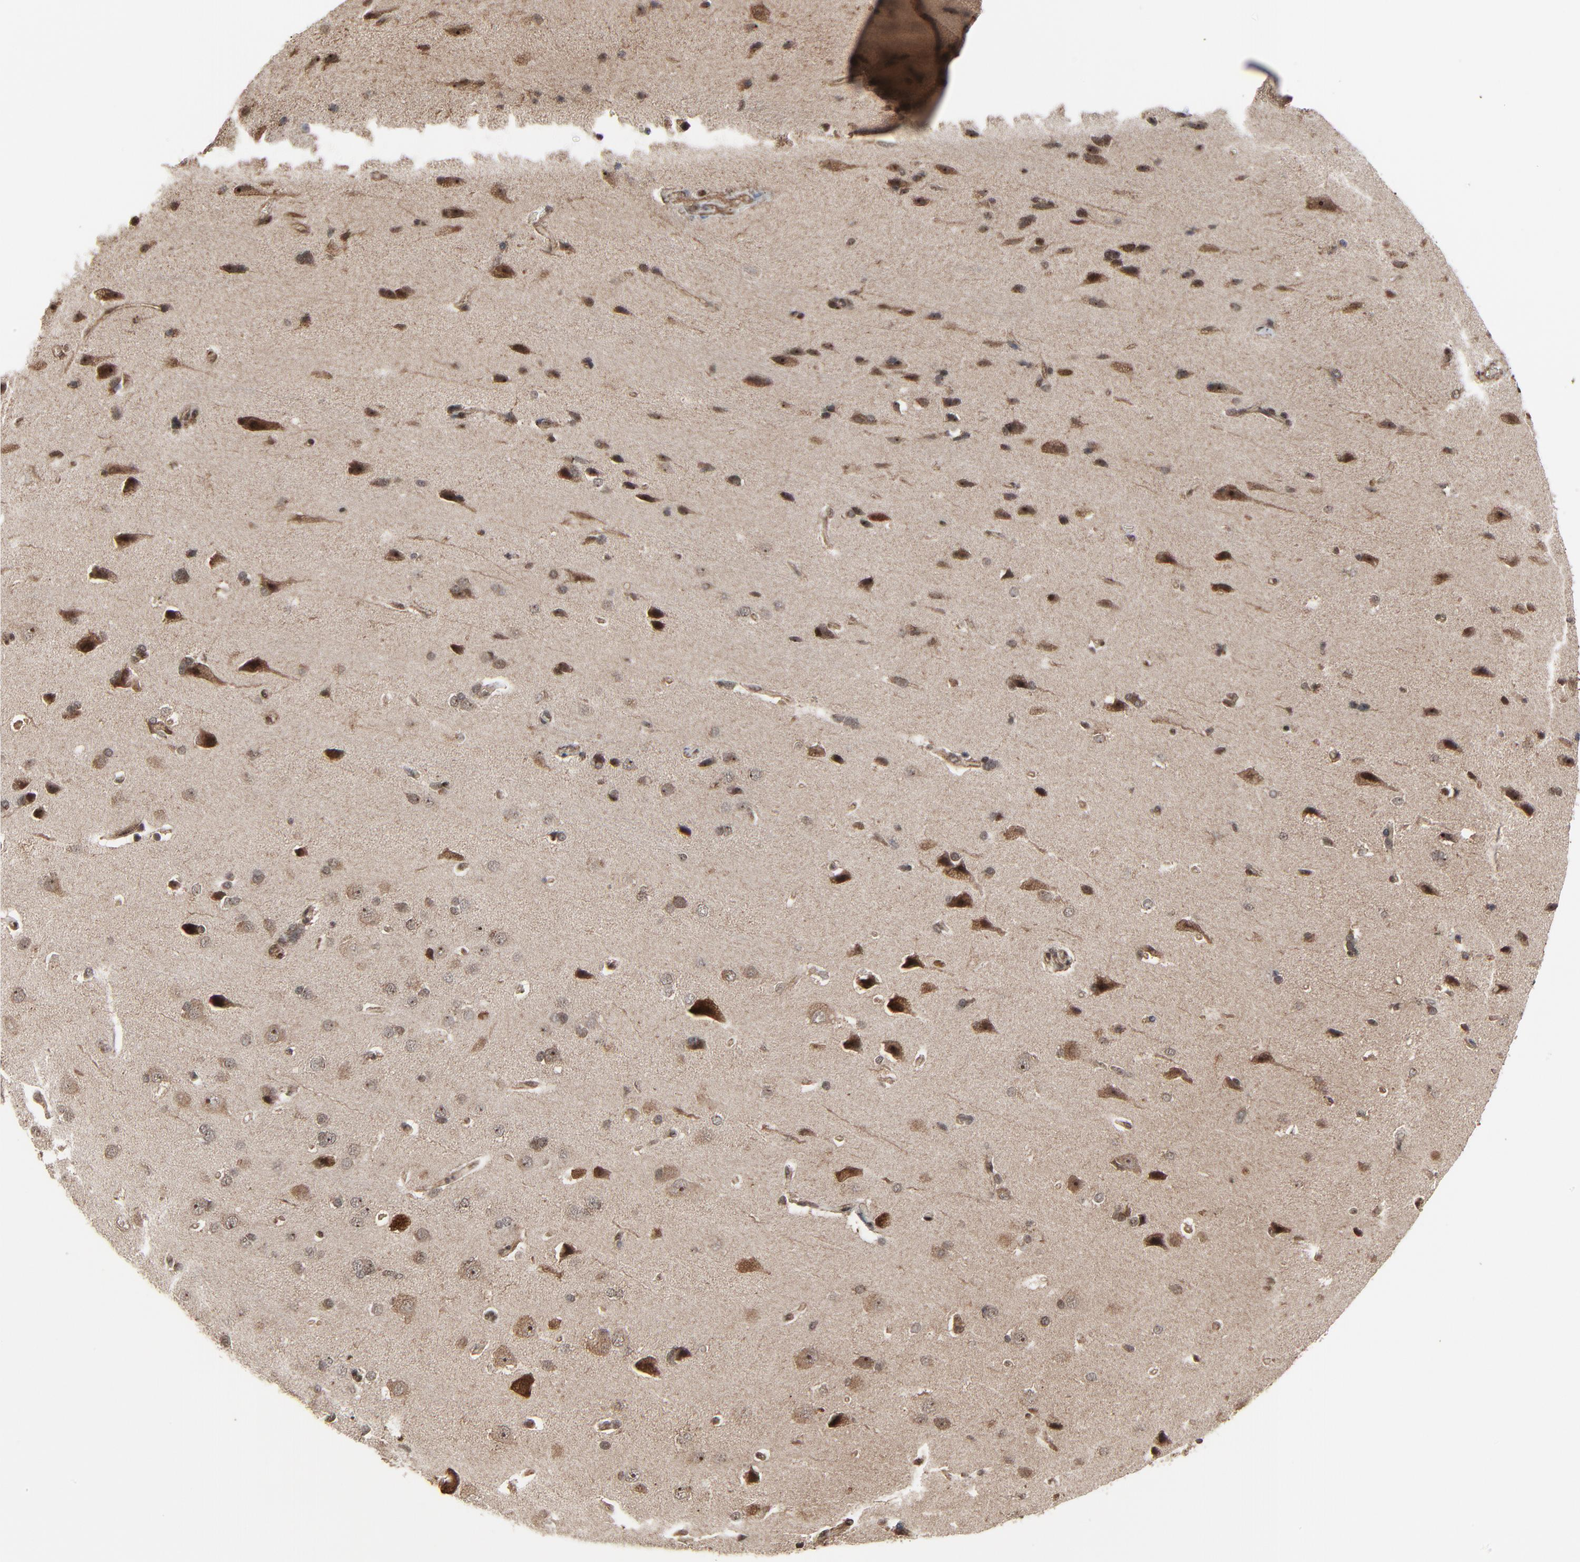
{"staining": {"intensity": "moderate", "quantity": ">75%", "location": "cytoplasmic/membranous"}, "tissue": "cerebral cortex", "cell_type": "Endothelial cells", "image_type": "normal", "snomed": [{"axis": "morphology", "description": "Normal tissue, NOS"}, {"axis": "topography", "description": "Cerebral cortex"}], "caption": "Cerebral cortex stained with IHC displays moderate cytoplasmic/membranous positivity in about >75% of endothelial cells.", "gene": "RHOJ", "patient": {"sex": "male", "age": 62}}